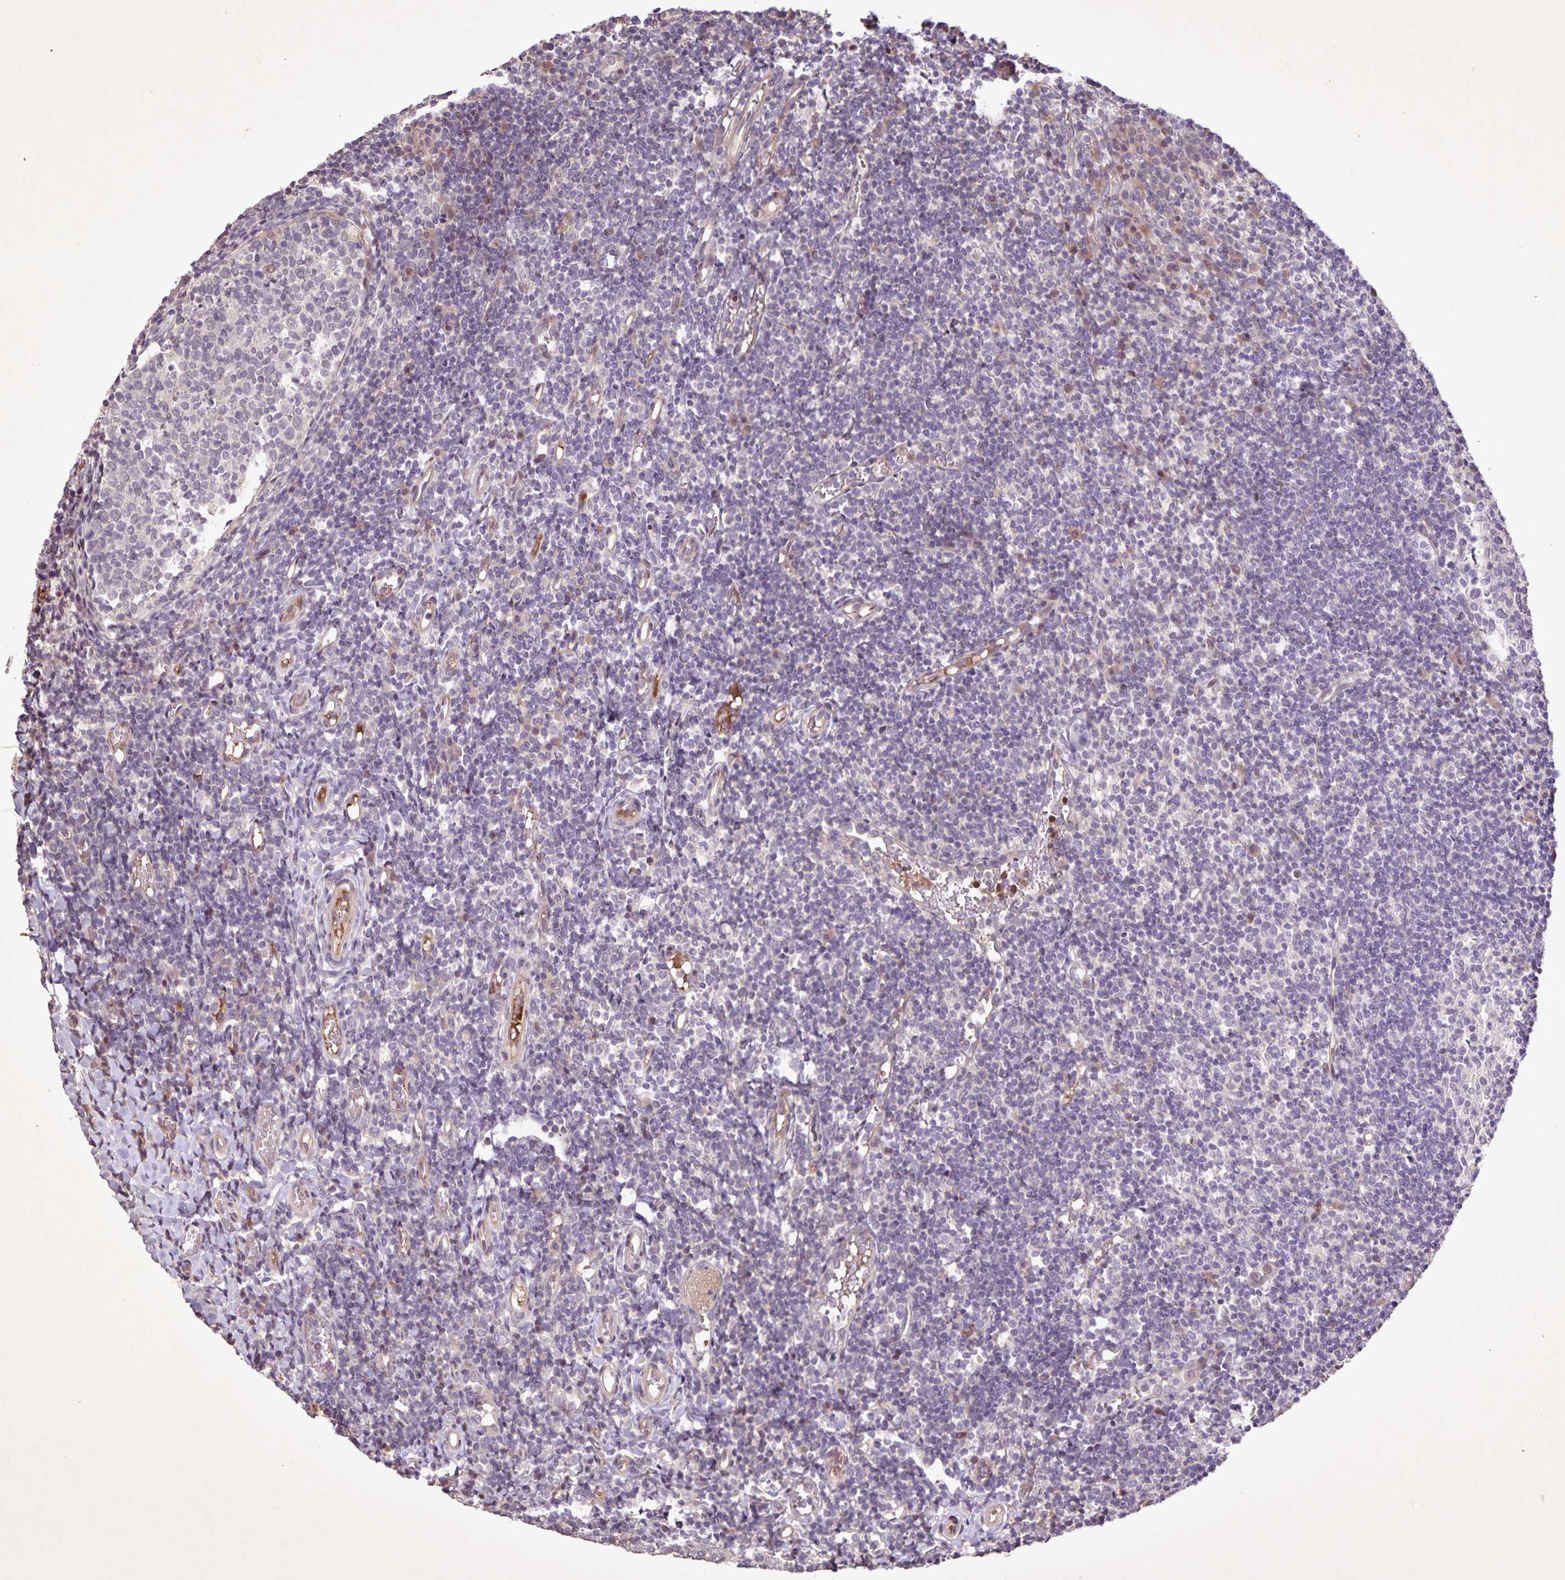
{"staining": {"intensity": "moderate", "quantity": "<25%", "location": "cytoplasmic/membranous,nuclear"}, "tissue": "tonsil", "cell_type": "Germinal center cells", "image_type": "normal", "snomed": [{"axis": "morphology", "description": "Normal tissue, NOS"}, {"axis": "topography", "description": "Tonsil"}], "caption": "IHC of normal human tonsil shows low levels of moderate cytoplasmic/membranous,nuclear expression in about <25% of germinal center cells.", "gene": "GDF2", "patient": {"sex": "female", "age": 10}}